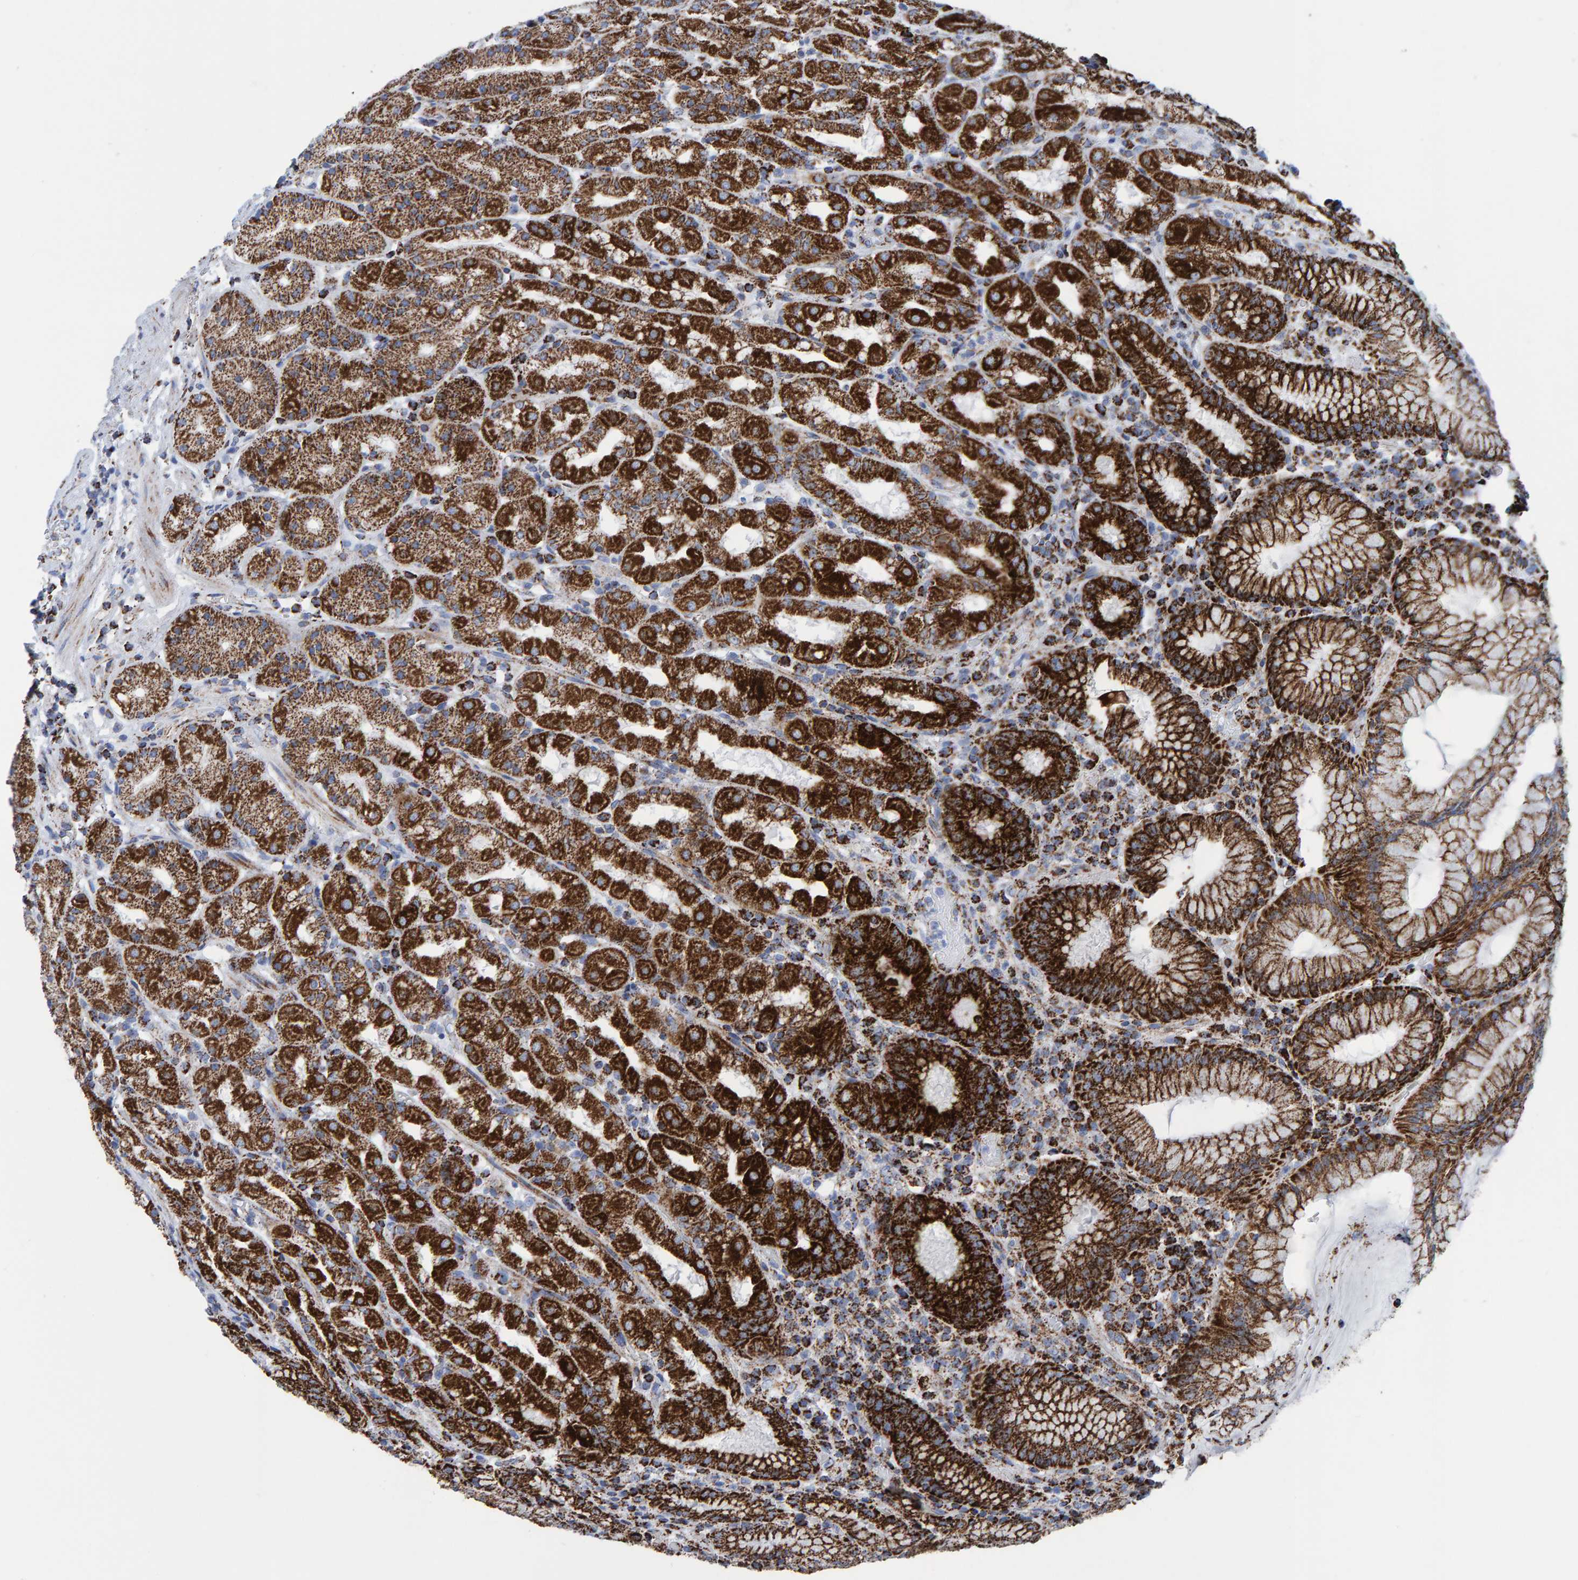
{"staining": {"intensity": "strong", "quantity": ">75%", "location": "cytoplasmic/membranous"}, "tissue": "stomach", "cell_type": "Glandular cells", "image_type": "normal", "snomed": [{"axis": "morphology", "description": "Normal tissue, NOS"}, {"axis": "topography", "description": "Stomach, lower"}], "caption": "Brown immunohistochemical staining in benign stomach displays strong cytoplasmic/membranous expression in approximately >75% of glandular cells. Using DAB (3,3'-diaminobenzidine) (brown) and hematoxylin (blue) stains, captured at high magnification using brightfield microscopy.", "gene": "ENSG00000262660", "patient": {"sex": "female", "age": 56}}